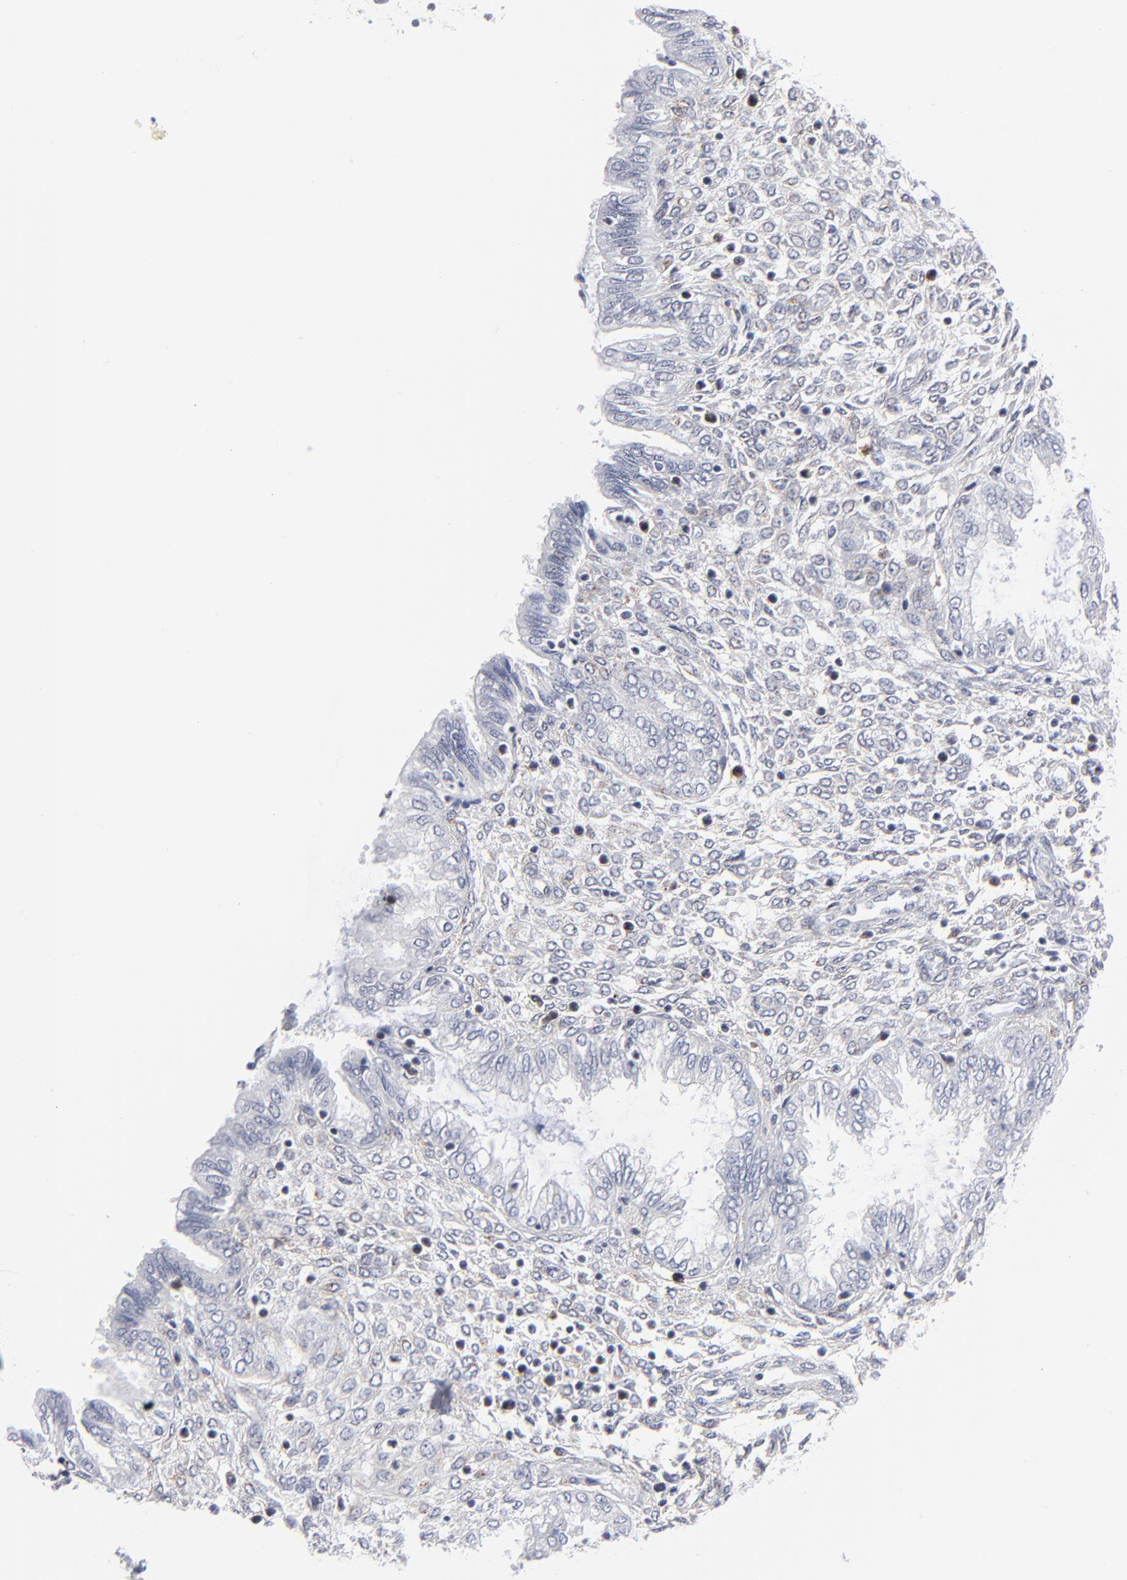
{"staining": {"intensity": "negative", "quantity": "none", "location": "none"}, "tissue": "endometrium", "cell_type": "Cells in endometrial stroma", "image_type": "normal", "snomed": [{"axis": "morphology", "description": "Normal tissue, NOS"}, {"axis": "topography", "description": "Endometrium"}], "caption": "High power microscopy histopathology image of an immunohistochemistry photomicrograph of unremarkable endometrium, revealing no significant staining in cells in endometrial stroma. Brightfield microscopy of IHC stained with DAB (3,3'-diaminobenzidine) (brown) and hematoxylin (blue), captured at high magnification.", "gene": "AURKA", "patient": {"sex": "female", "age": 33}}